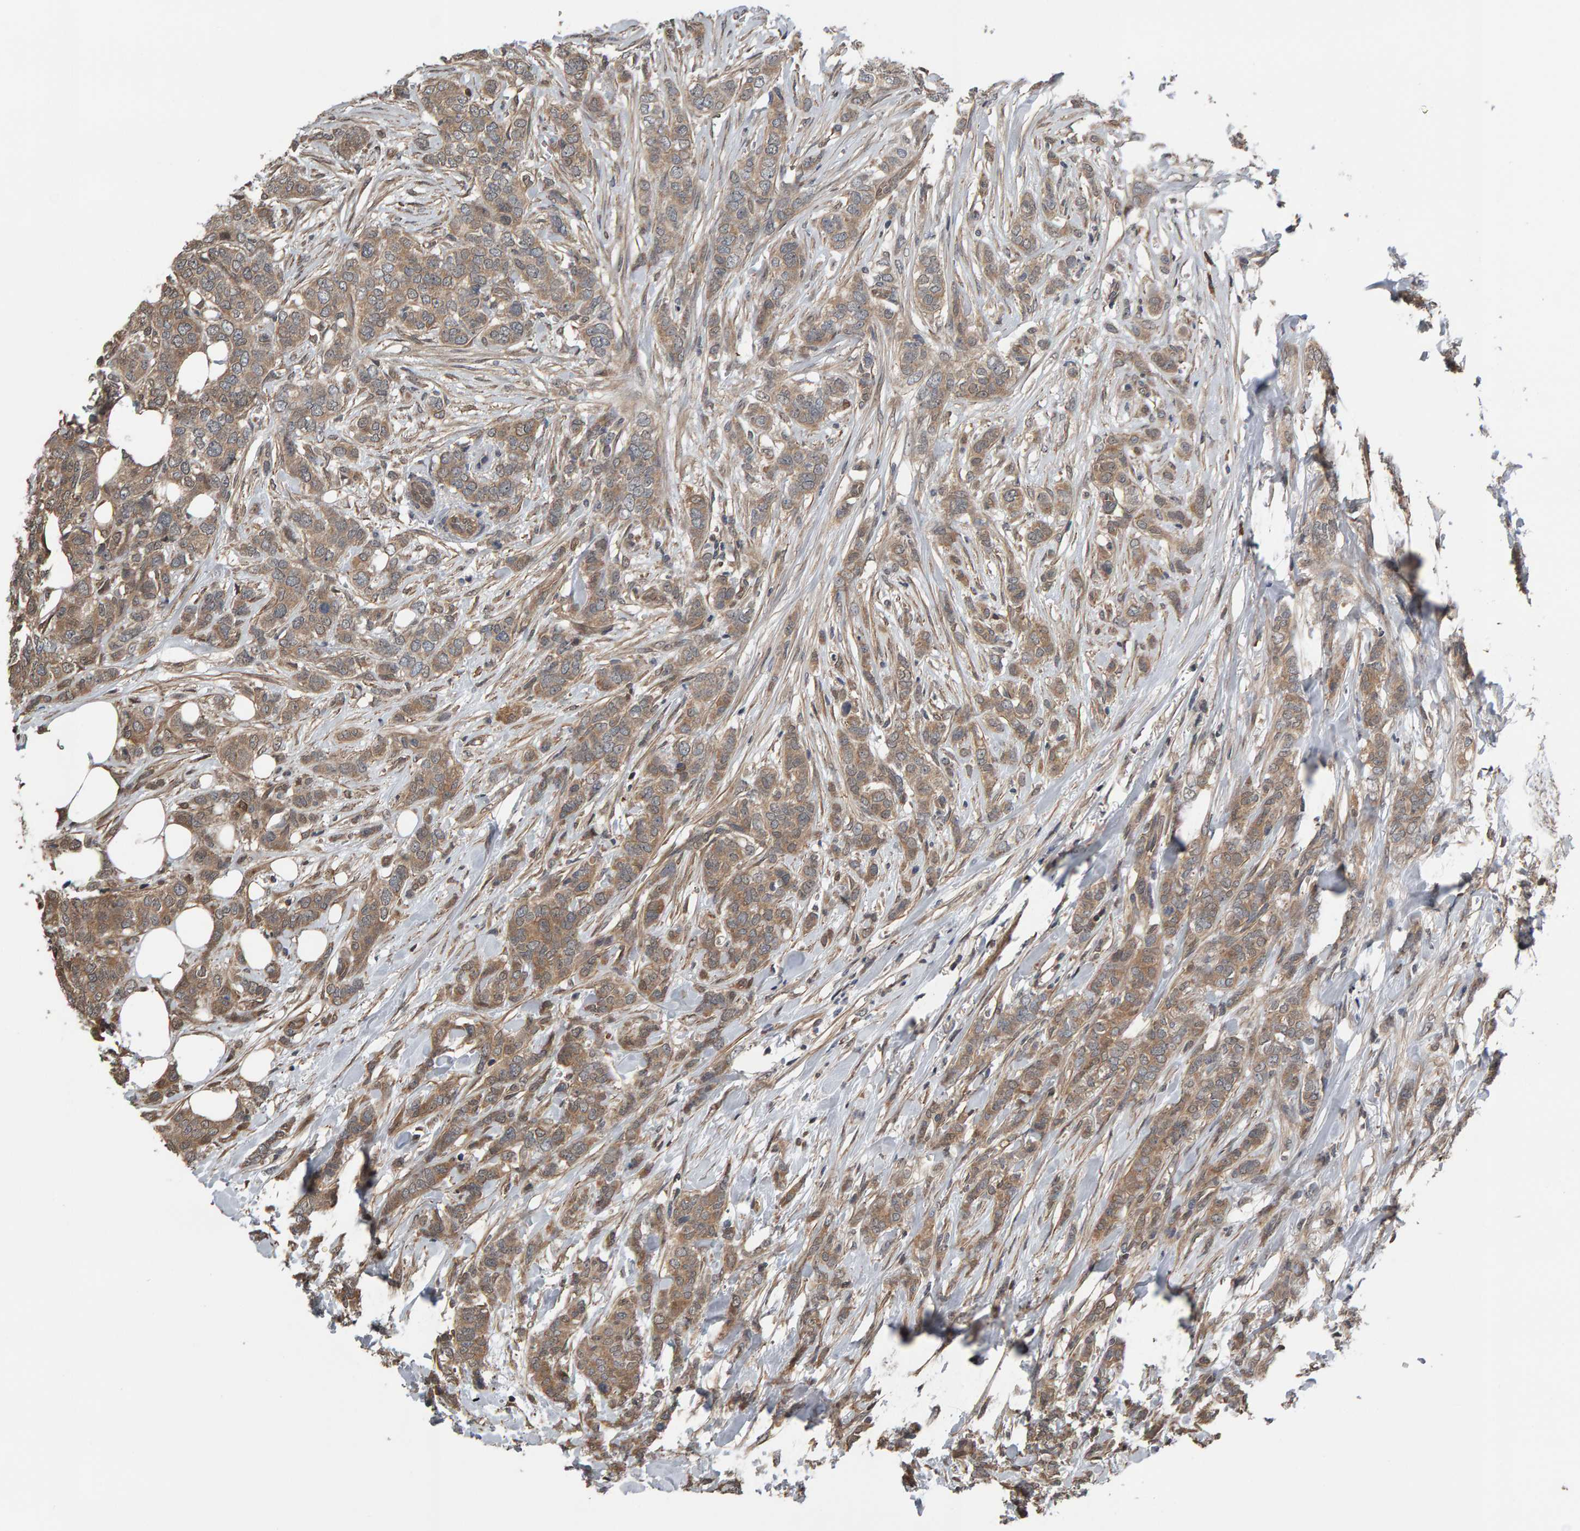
{"staining": {"intensity": "moderate", "quantity": ">75%", "location": "cytoplasmic/membranous"}, "tissue": "breast cancer", "cell_type": "Tumor cells", "image_type": "cancer", "snomed": [{"axis": "morphology", "description": "Lobular carcinoma"}, {"axis": "topography", "description": "Skin"}, {"axis": "topography", "description": "Breast"}], "caption": "Immunohistochemistry (IHC) micrograph of human lobular carcinoma (breast) stained for a protein (brown), which demonstrates medium levels of moderate cytoplasmic/membranous positivity in approximately >75% of tumor cells.", "gene": "COASY", "patient": {"sex": "female", "age": 46}}